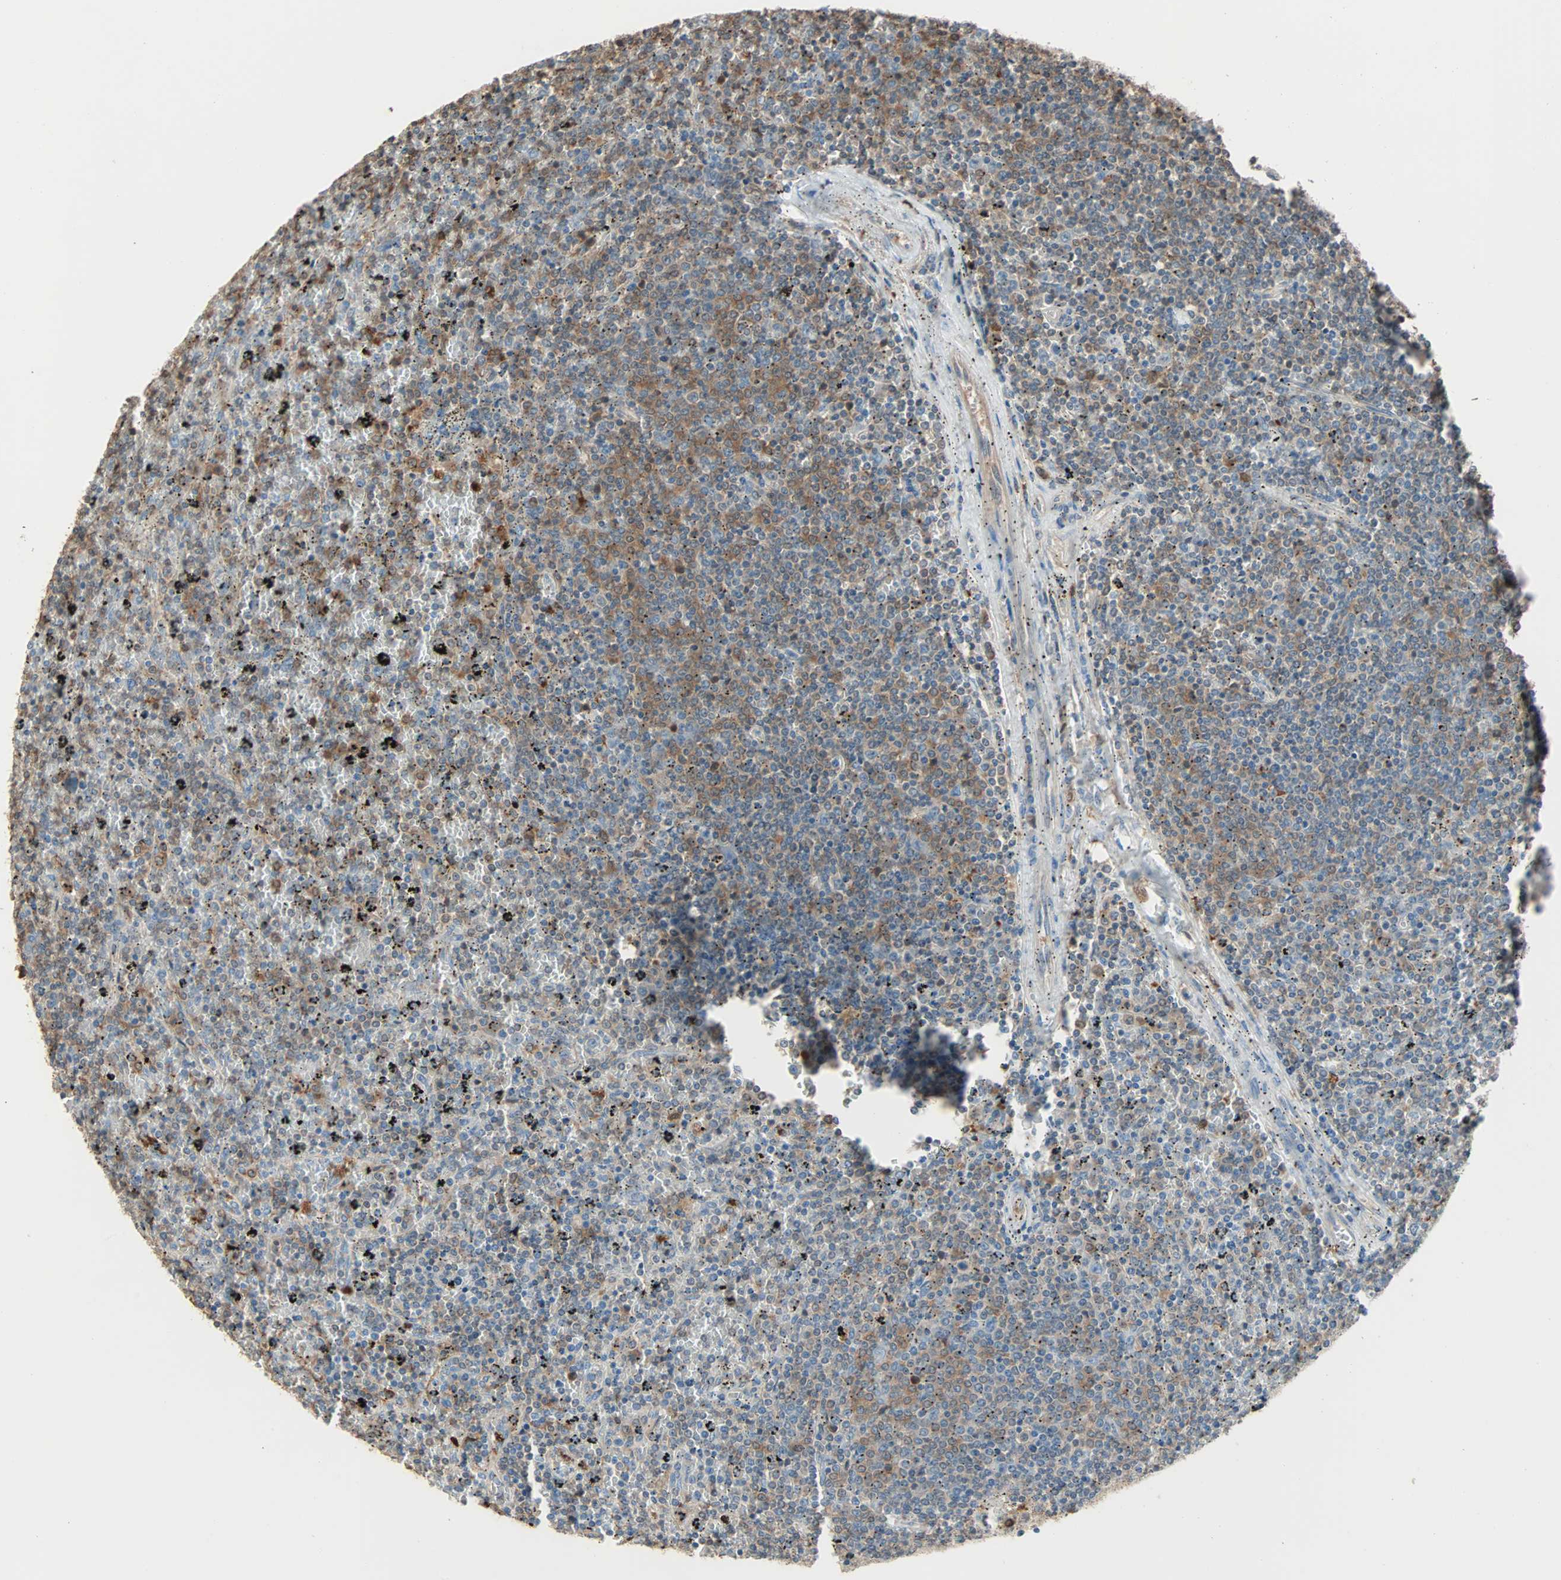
{"staining": {"intensity": "moderate", "quantity": "<25%", "location": "cytoplasmic/membranous"}, "tissue": "lymphoma", "cell_type": "Tumor cells", "image_type": "cancer", "snomed": [{"axis": "morphology", "description": "Malignant lymphoma, non-Hodgkin's type, Low grade"}, {"axis": "topography", "description": "Spleen"}], "caption": "Moderate cytoplasmic/membranous expression for a protein is identified in about <25% of tumor cells of malignant lymphoma, non-Hodgkin's type (low-grade) using immunohistochemistry (IHC).", "gene": "PRDX1", "patient": {"sex": "female", "age": 77}}